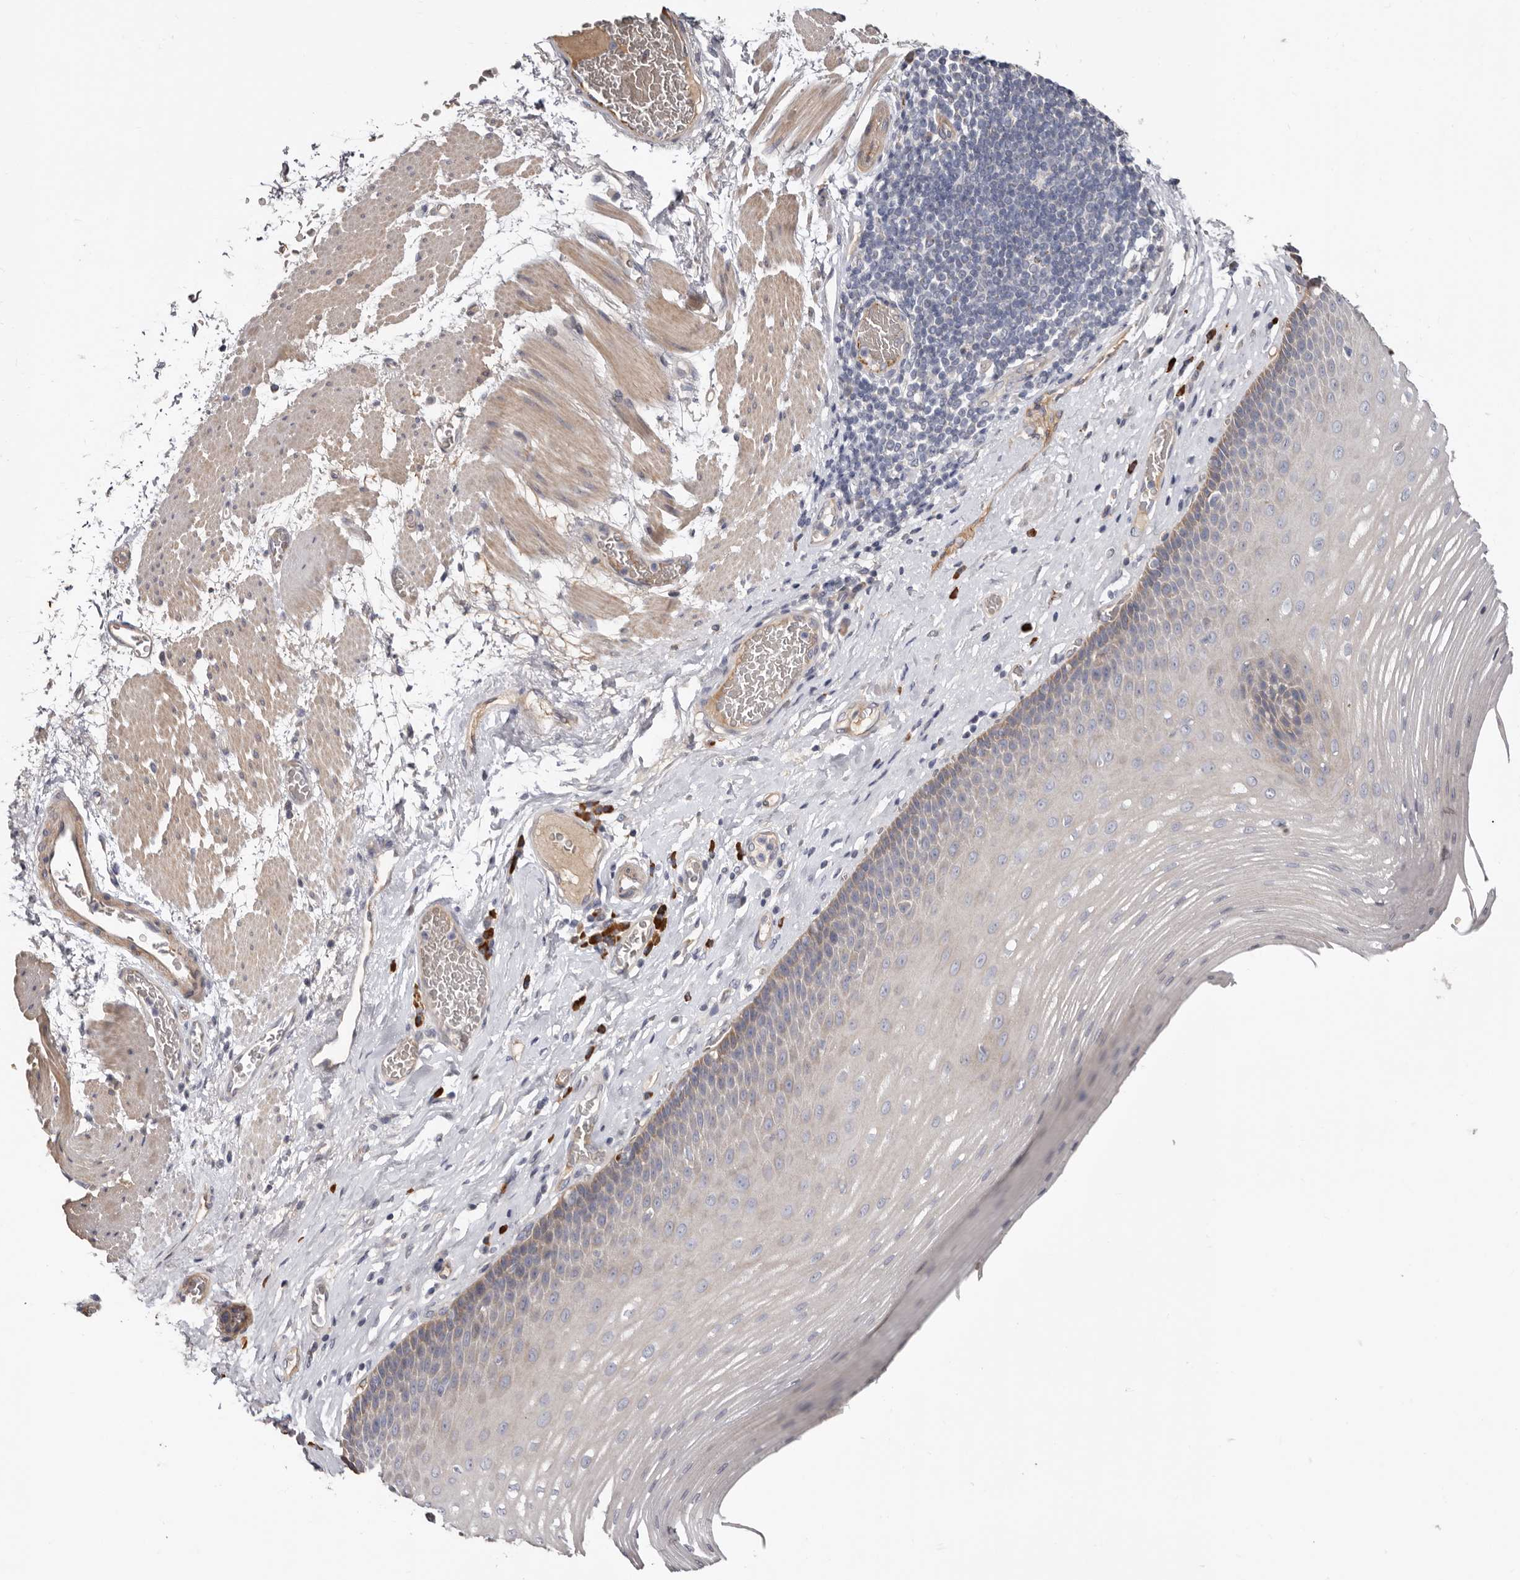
{"staining": {"intensity": "weak", "quantity": "<25%", "location": "cytoplasmic/membranous"}, "tissue": "esophagus", "cell_type": "Squamous epithelial cells", "image_type": "normal", "snomed": [{"axis": "morphology", "description": "Normal tissue, NOS"}, {"axis": "topography", "description": "Esophagus"}], "caption": "IHC of benign human esophagus exhibits no positivity in squamous epithelial cells. (Brightfield microscopy of DAB immunohistochemistry at high magnification).", "gene": "SPTA1", "patient": {"sex": "male", "age": 62}}